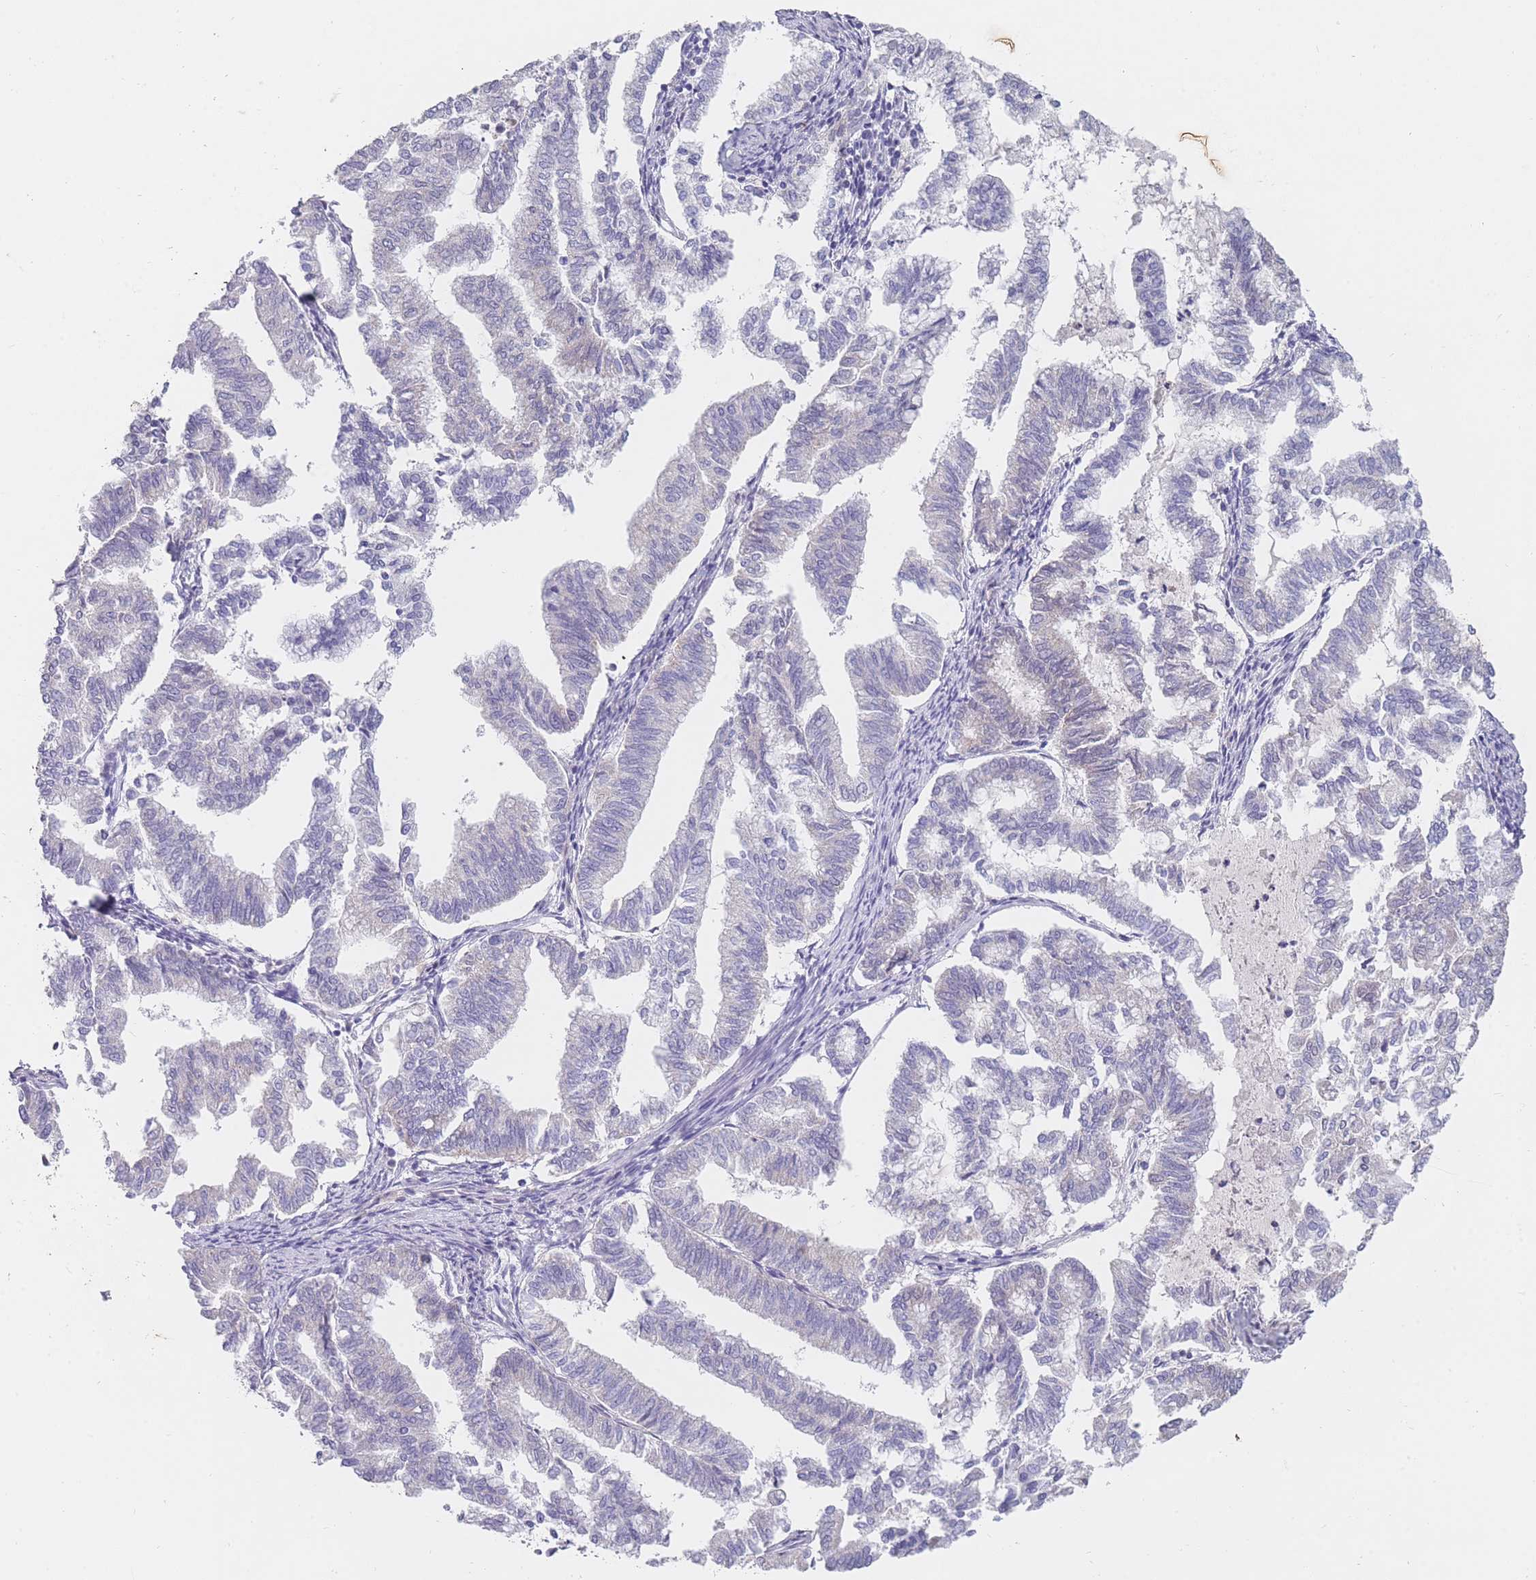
{"staining": {"intensity": "negative", "quantity": "none", "location": "none"}, "tissue": "endometrial cancer", "cell_type": "Tumor cells", "image_type": "cancer", "snomed": [{"axis": "morphology", "description": "Adenocarcinoma, NOS"}, {"axis": "topography", "description": "Endometrium"}], "caption": "An immunohistochemistry photomicrograph of endometrial adenocarcinoma is shown. There is no staining in tumor cells of endometrial adenocarcinoma.", "gene": "MRPS14", "patient": {"sex": "female", "age": 79}}